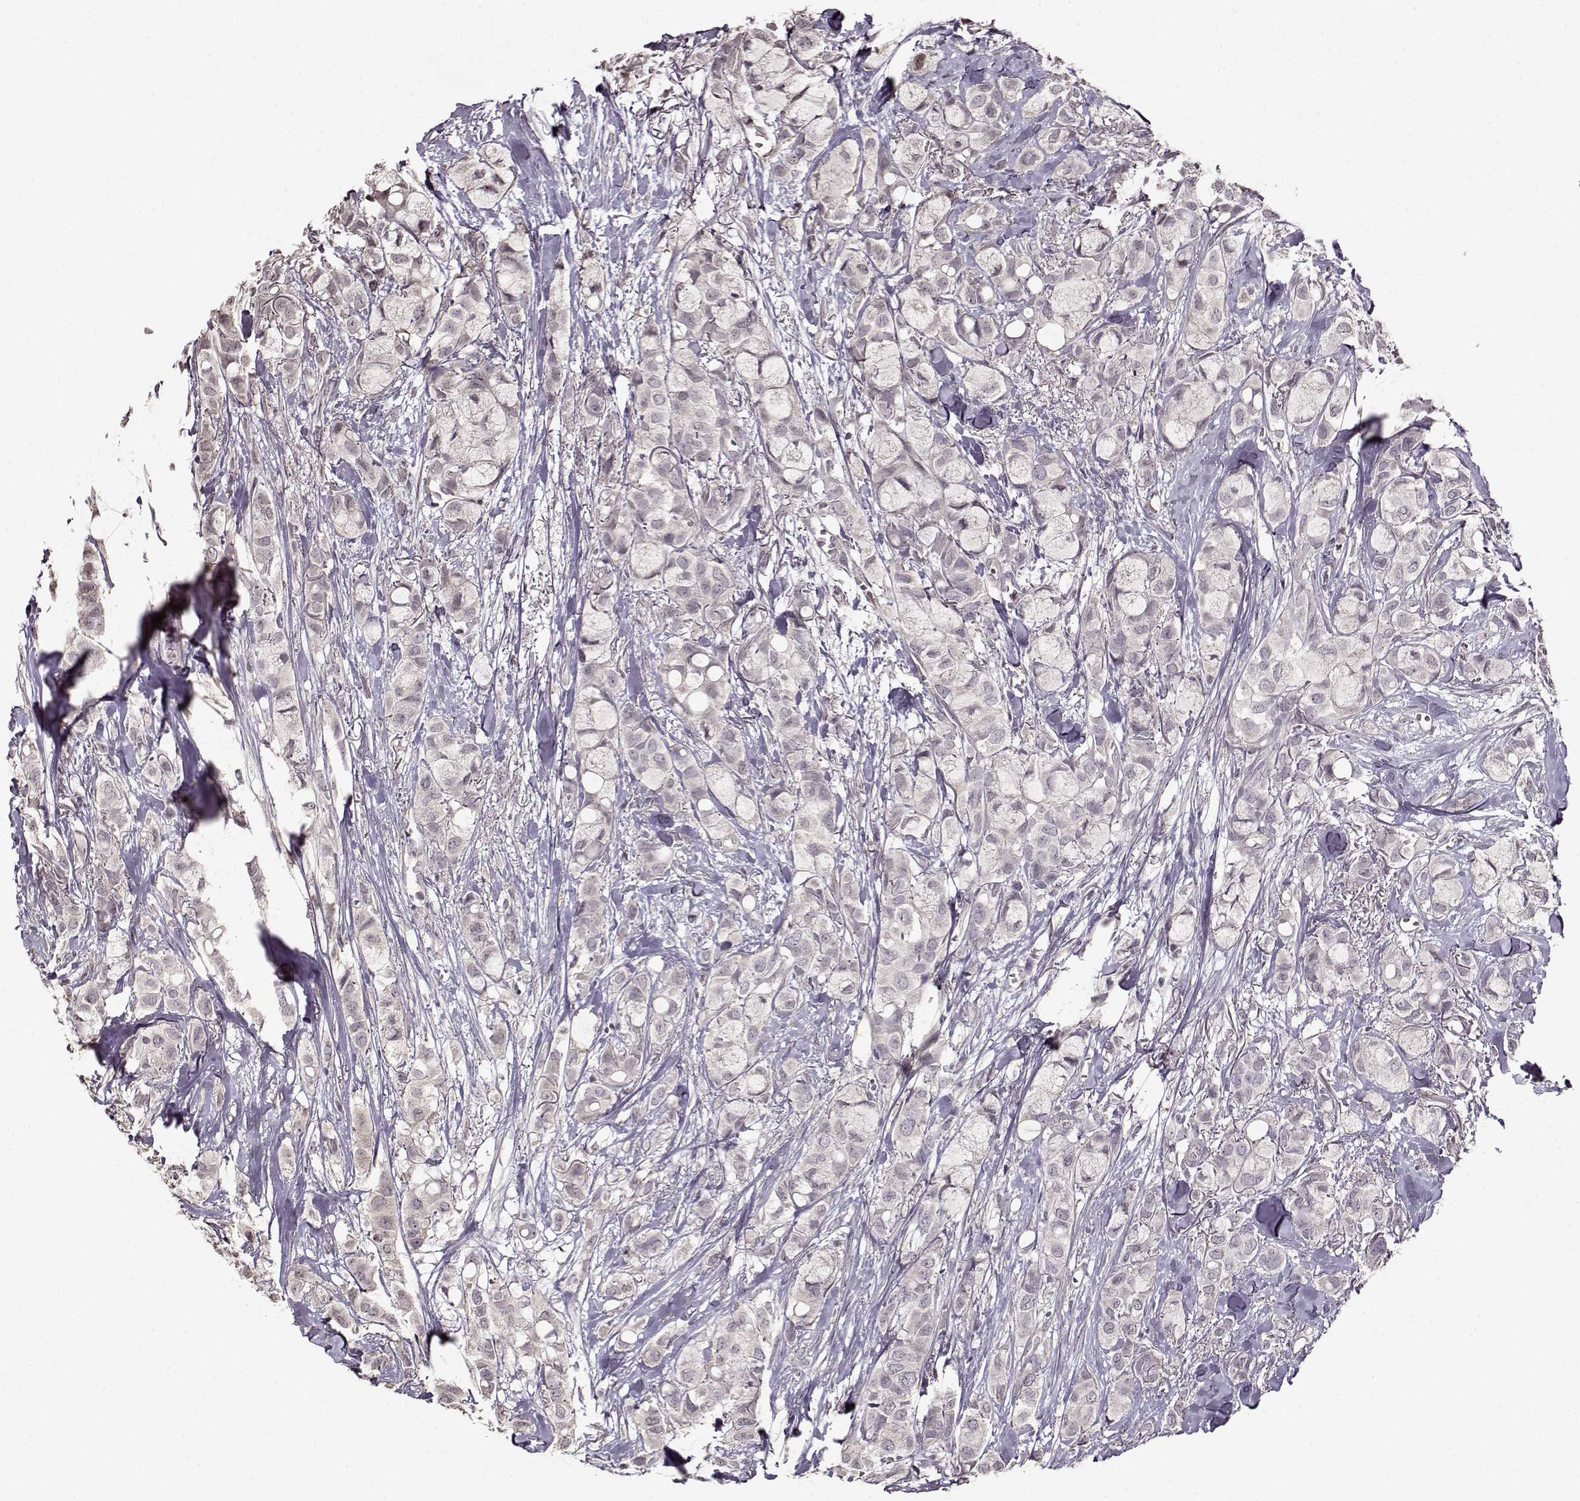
{"staining": {"intensity": "negative", "quantity": "none", "location": "none"}, "tissue": "breast cancer", "cell_type": "Tumor cells", "image_type": "cancer", "snomed": [{"axis": "morphology", "description": "Duct carcinoma"}, {"axis": "topography", "description": "Breast"}], "caption": "Immunohistochemistry (IHC) photomicrograph of human infiltrating ductal carcinoma (breast) stained for a protein (brown), which shows no expression in tumor cells. (DAB (3,3'-diaminobenzidine) immunohistochemistry (IHC), high magnification).", "gene": "FSHB", "patient": {"sex": "female", "age": 85}}